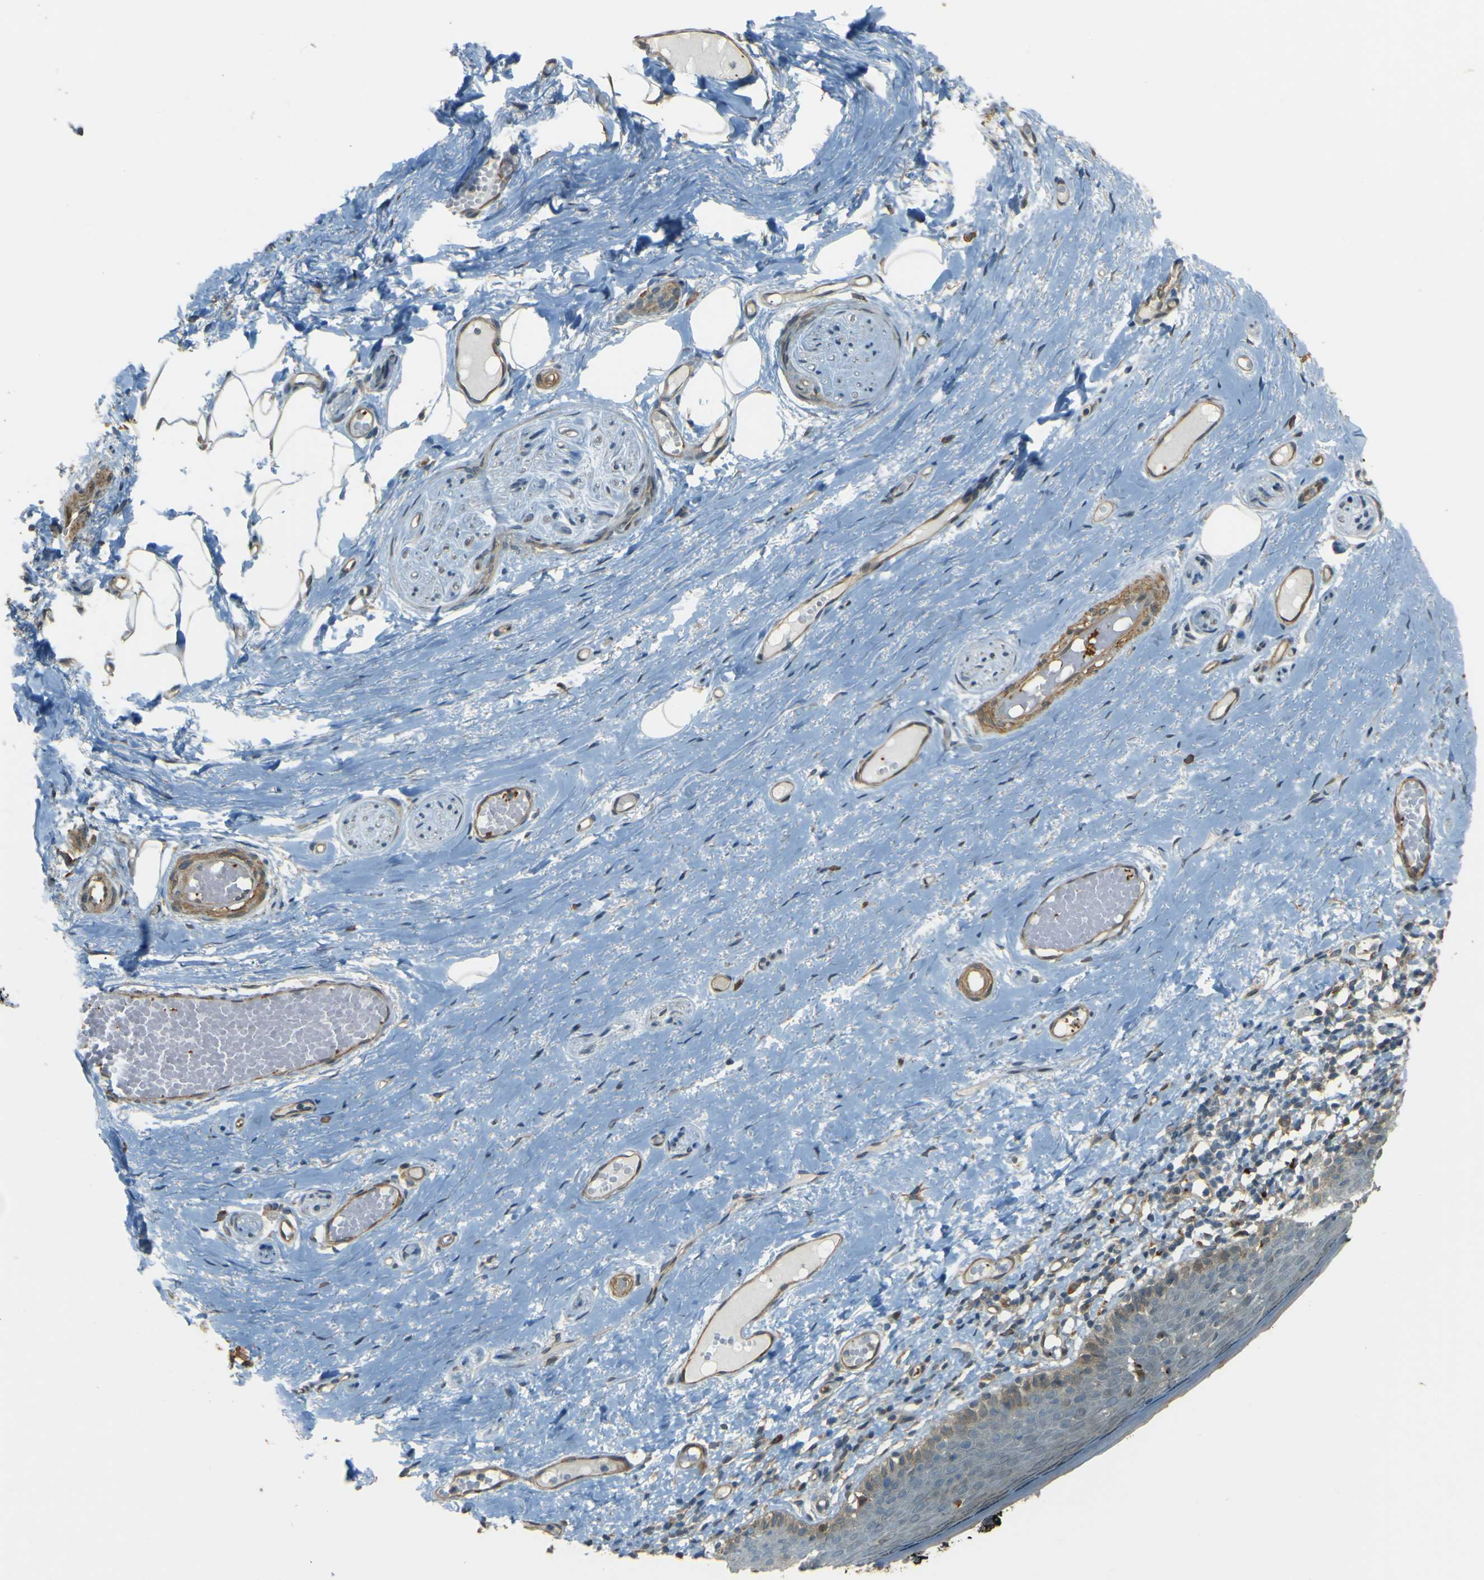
{"staining": {"intensity": "weak", "quantity": "<25%", "location": "cytoplasmic/membranous"}, "tissue": "skin", "cell_type": "Epidermal cells", "image_type": "normal", "snomed": [{"axis": "morphology", "description": "Normal tissue, NOS"}, {"axis": "topography", "description": "Vulva"}], "caption": "Epidermal cells show no significant positivity in normal skin. (Immunohistochemistry (ihc), brightfield microscopy, high magnification).", "gene": "NEXN", "patient": {"sex": "female", "age": 54}}